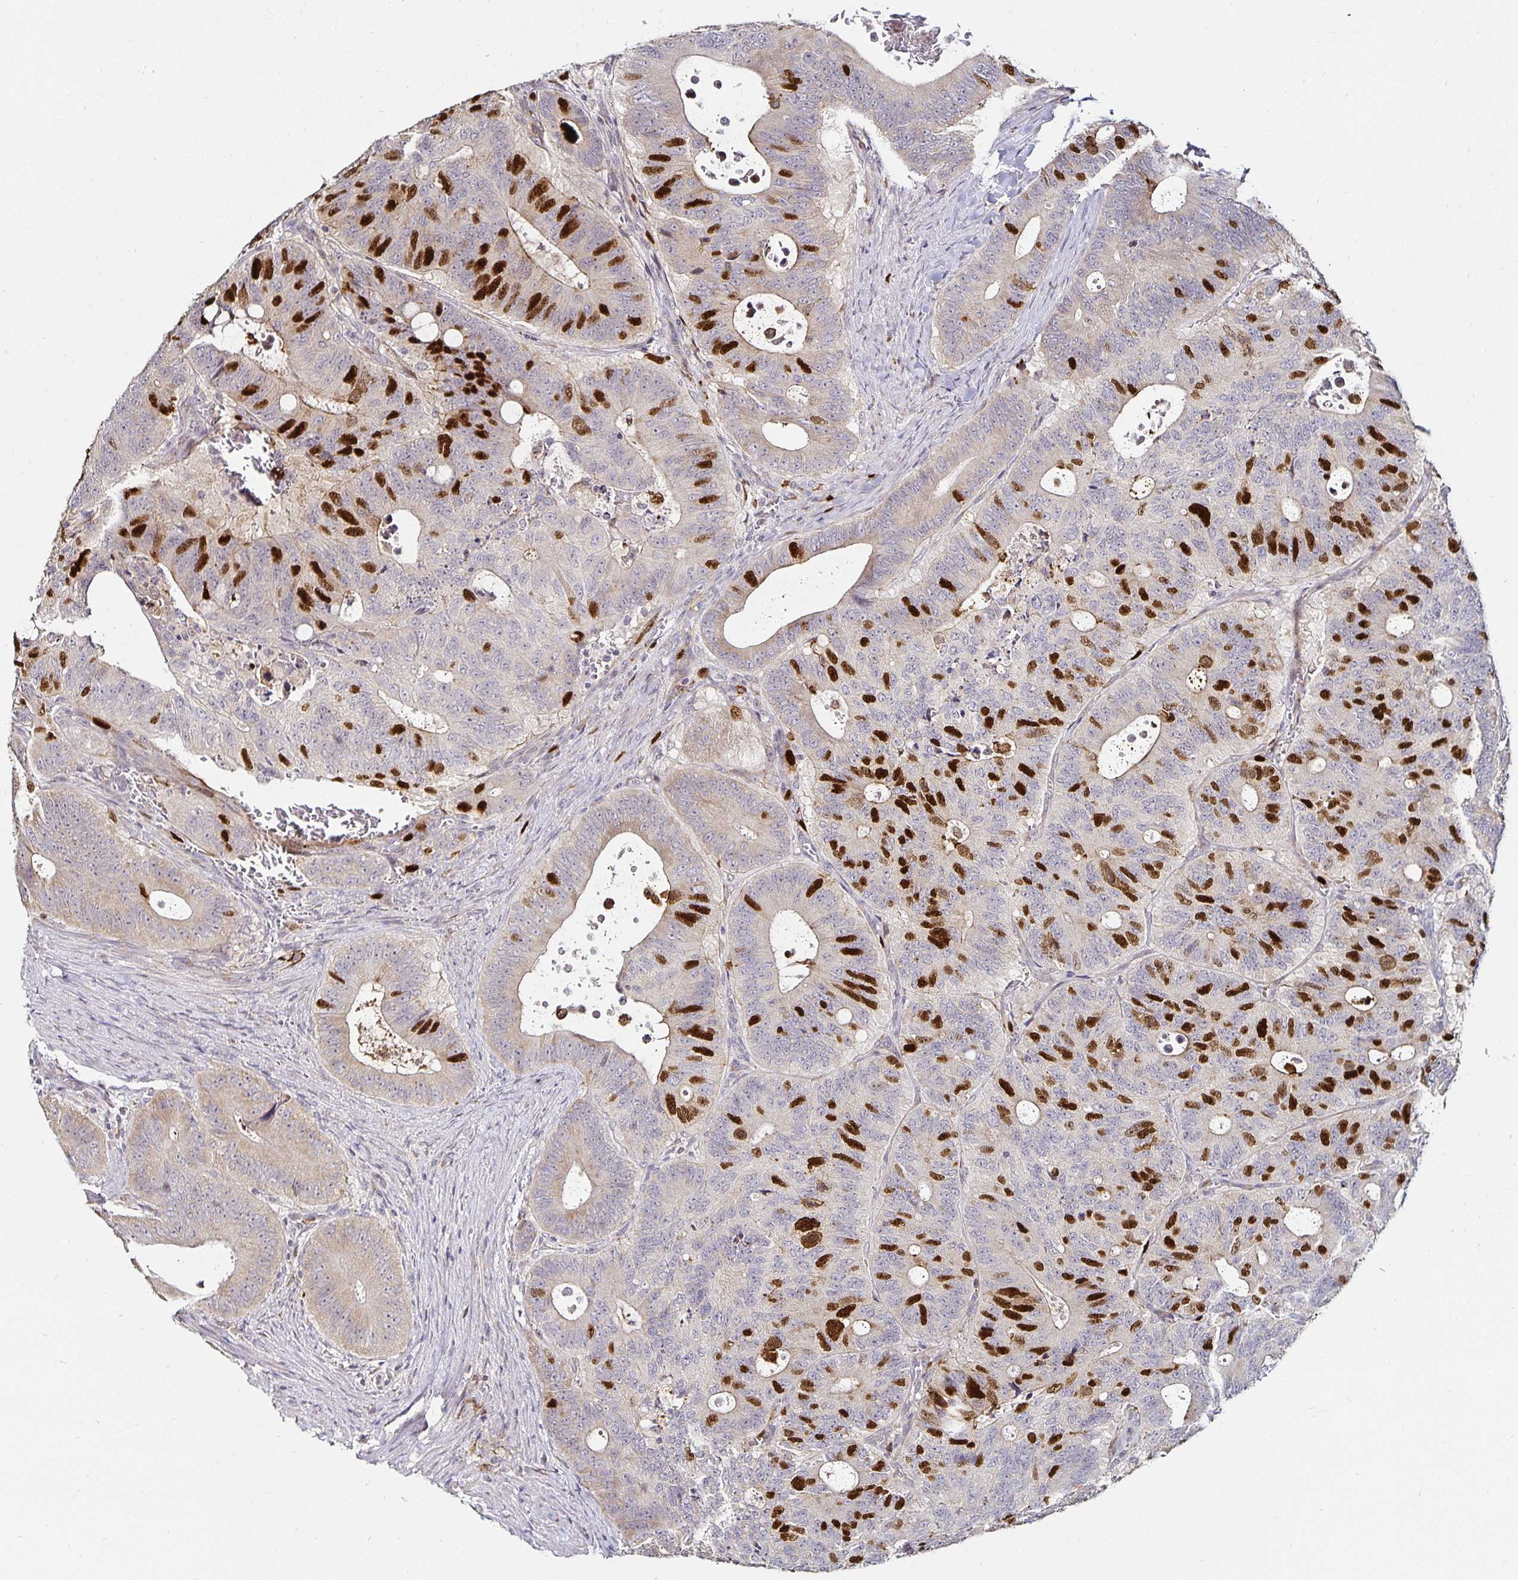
{"staining": {"intensity": "strong", "quantity": "25%-75%", "location": "nuclear"}, "tissue": "colorectal cancer", "cell_type": "Tumor cells", "image_type": "cancer", "snomed": [{"axis": "morphology", "description": "Adenocarcinoma, NOS"}, {"axis": "topography", "description": "Colon"}], "caption": "Immunohistochemistry staining of colorectal cancer, which shows high levels of strong nuclear positivity in about 25%-75% of tumor cells indicating strong nuclear protein staining. The staining was performed using DAB (brown) for protein detection and nuclei were counterstained in hematoxylin (blue).", "gene": "ANLN", "patient": {"sex": "male", "age": 62}}